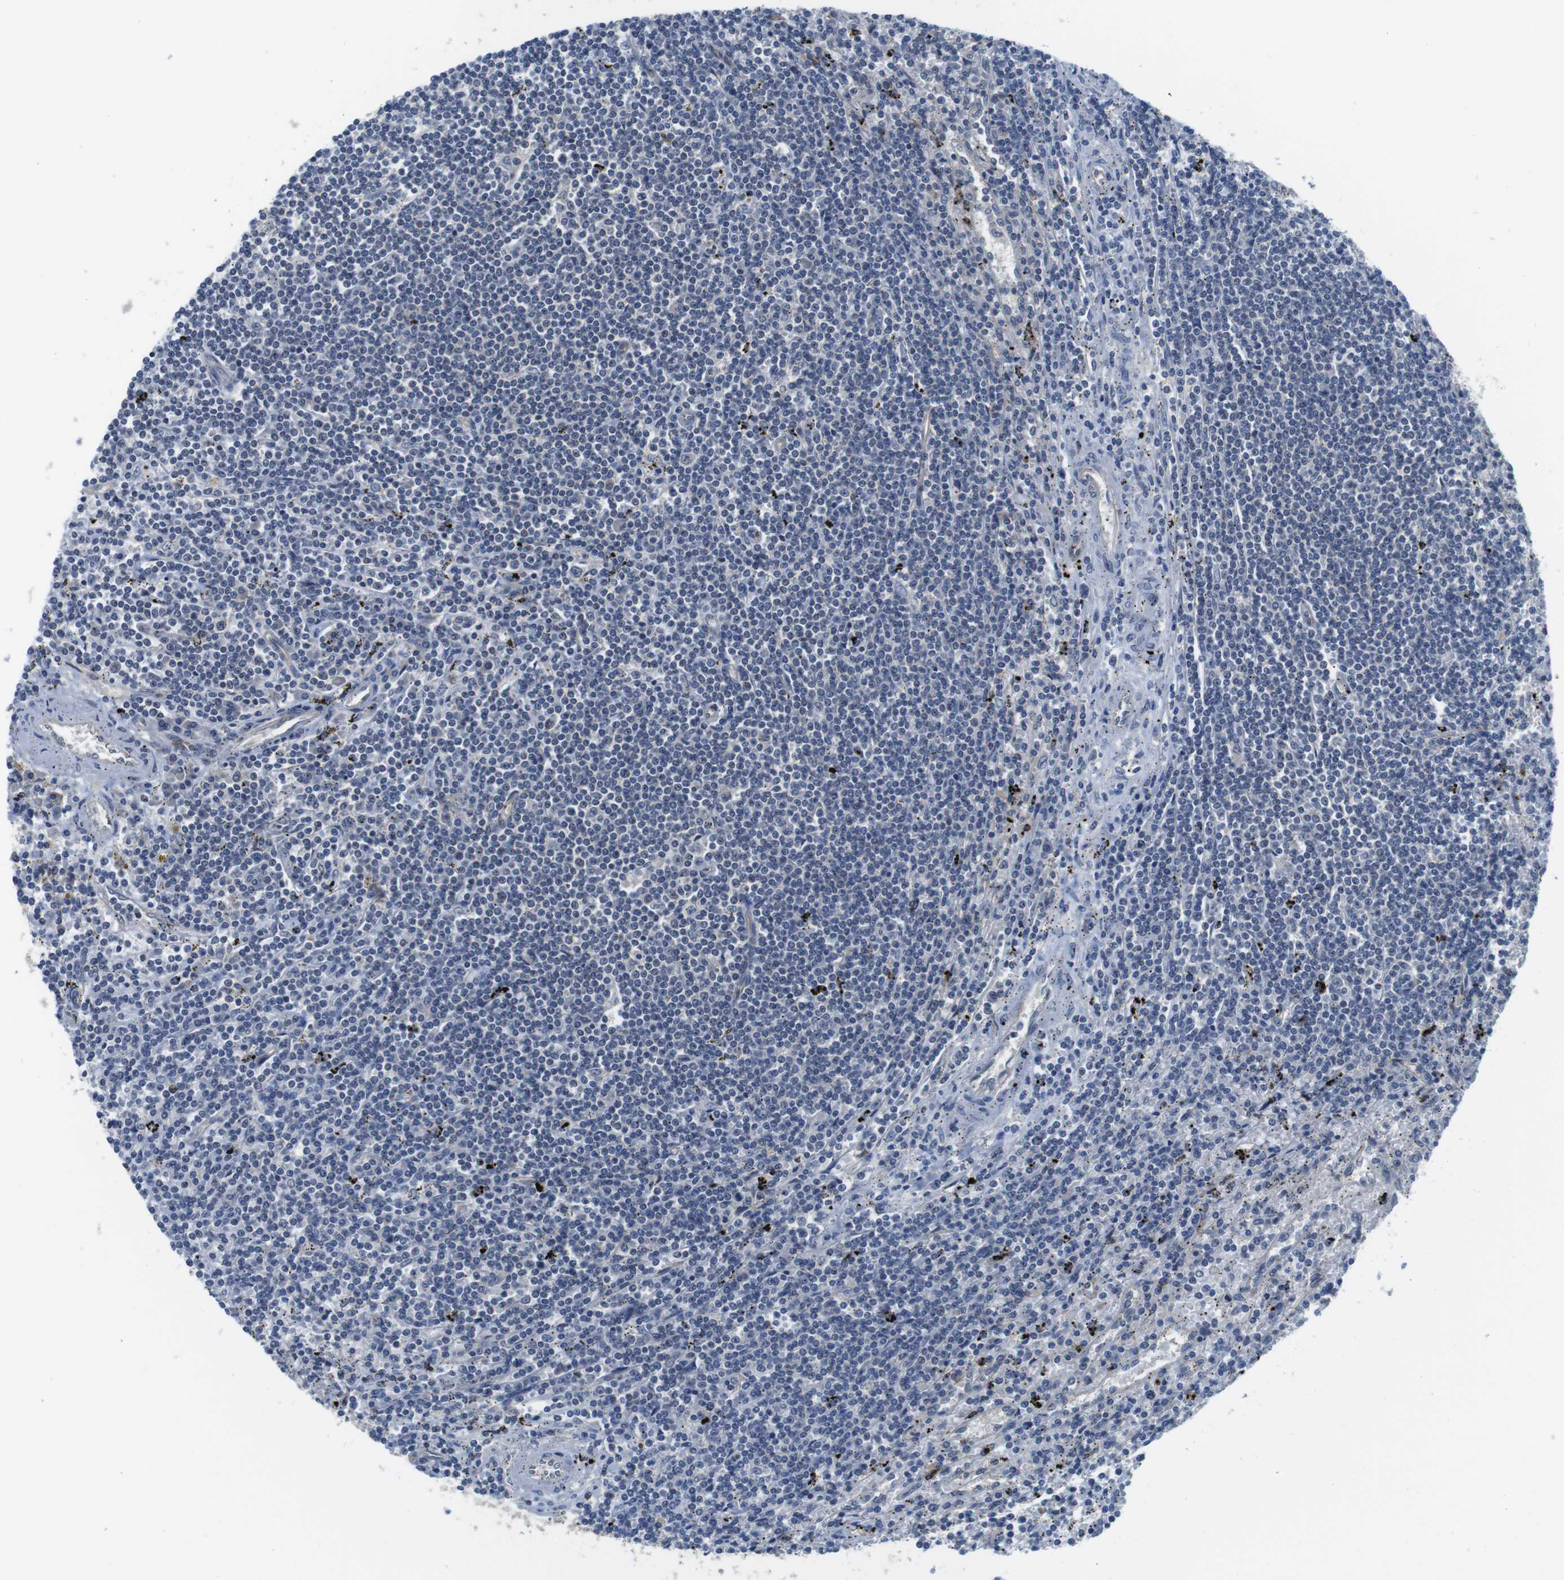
{"staining": {"intensity": "negative", "quantity": "none", "location": "none"}, "tissue": "lymphoma", "cell_type": "Tumor cells", "image_type": "cancer", "snomed": [{"axis": "morphology", "description": "Malignant lymphoma, non-Hodgkin's type, Low grade"}, {"axis": "topography", "description": "Spleen"}], "caption": "The image shows no staining of tumor cells in lymphoma.", "gene": "FADD", "patient": {"sex": "male", "age": 76}}